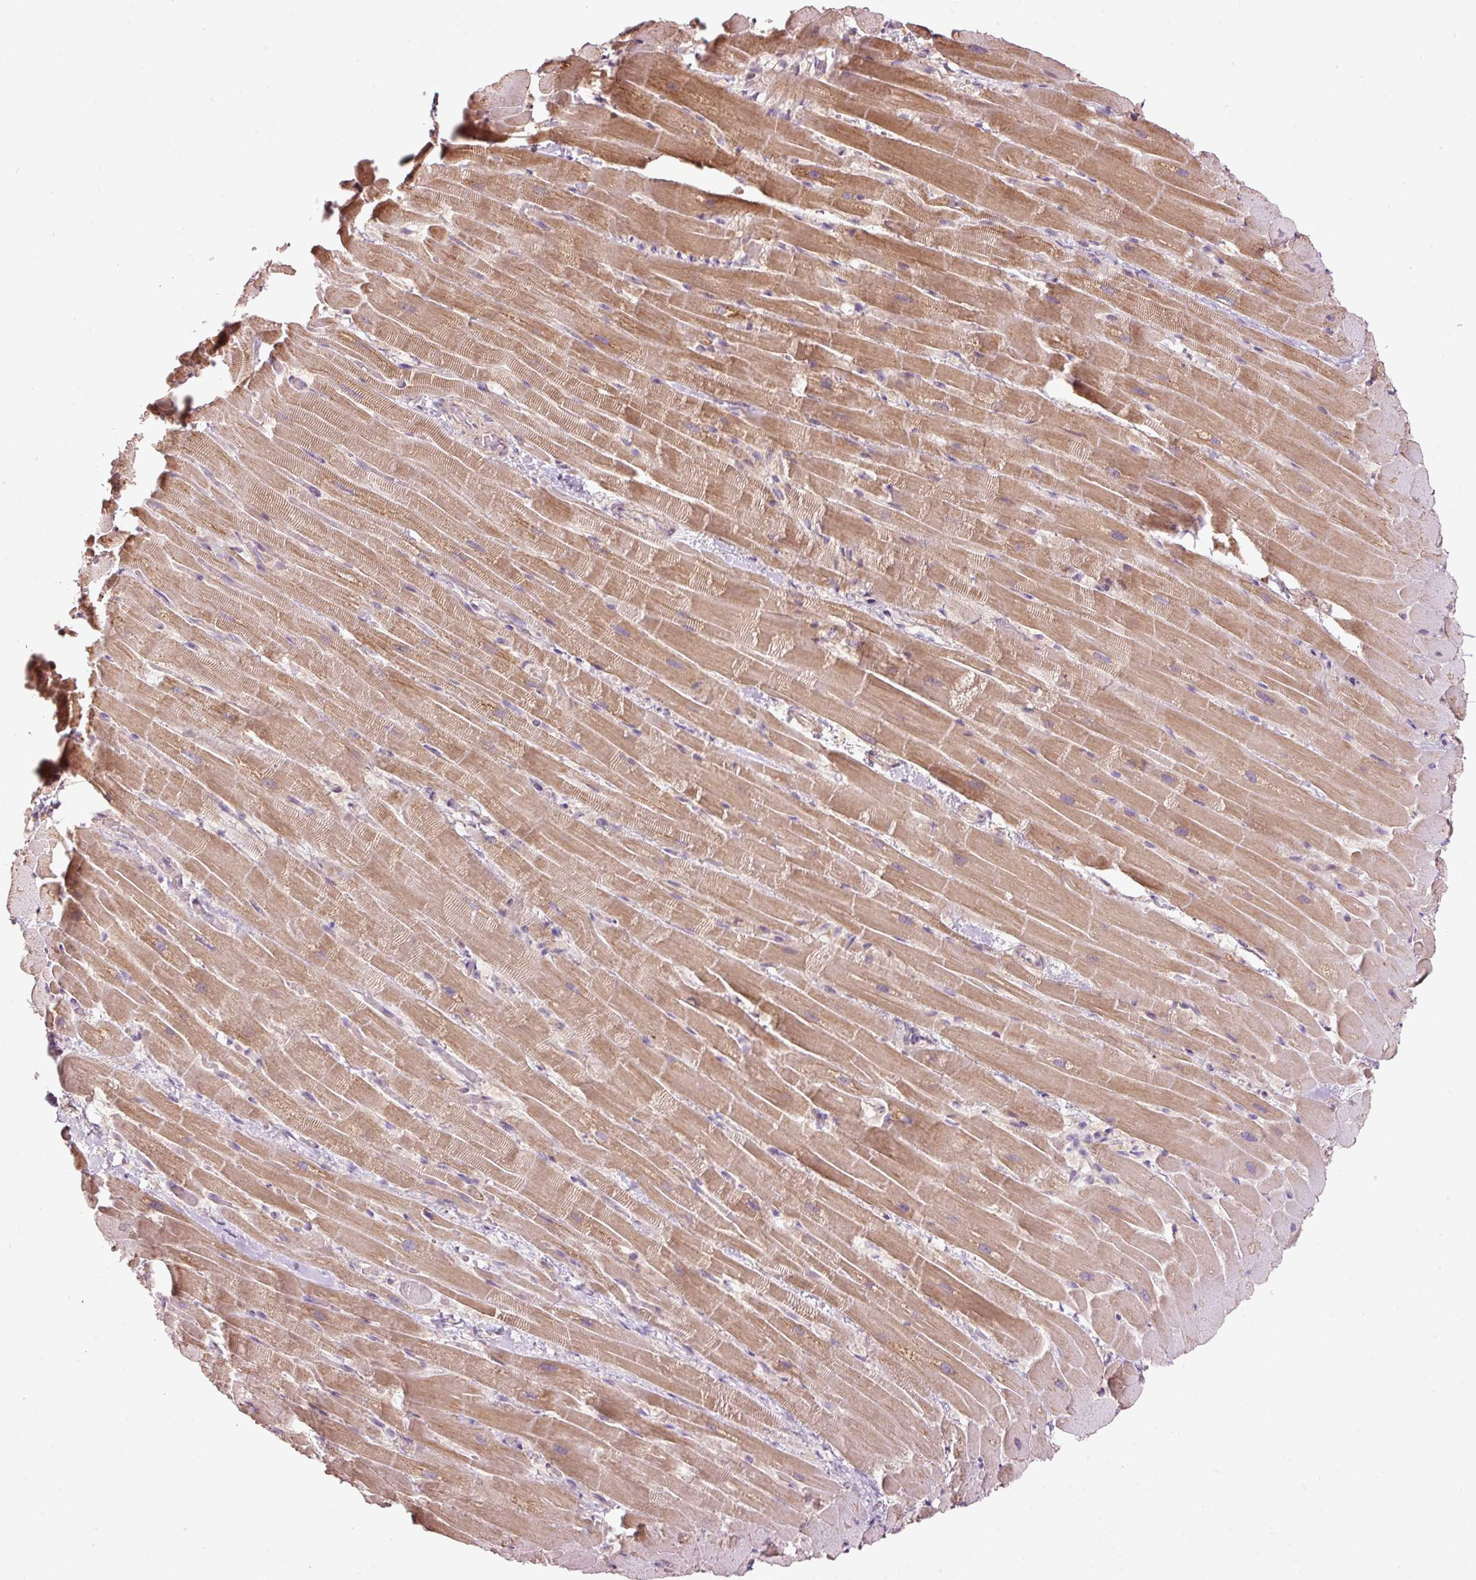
{"staining": {"intensity": "moderate", "quantity": ">75%", "location": "cytoplasmic/membranous"}, "tissue": "heart muscle", "cell_type": "Cardiomyocytes", "image_type": "normal", "snomed": [{"axis": "morphology", "description": "Normal tissue, NOS"}, {"axis": "topography", "description": "Heart"}], "caption": "IHC staining of unremarkable heart muscle, which exhibits medium levels of moderate cytoplasmic/membranous staining in approximately >75% of cardiomyocytes indicating moderate cytoplasmic/membranous protein expression. The staining was performed using DAB (3,3'-diaminobenzidine) (brown) for protein detection and nuclei were counterstained in hematoxylin (blue).", "gene": "MAP10", "patient": {"sex": "male", "age": 37}}